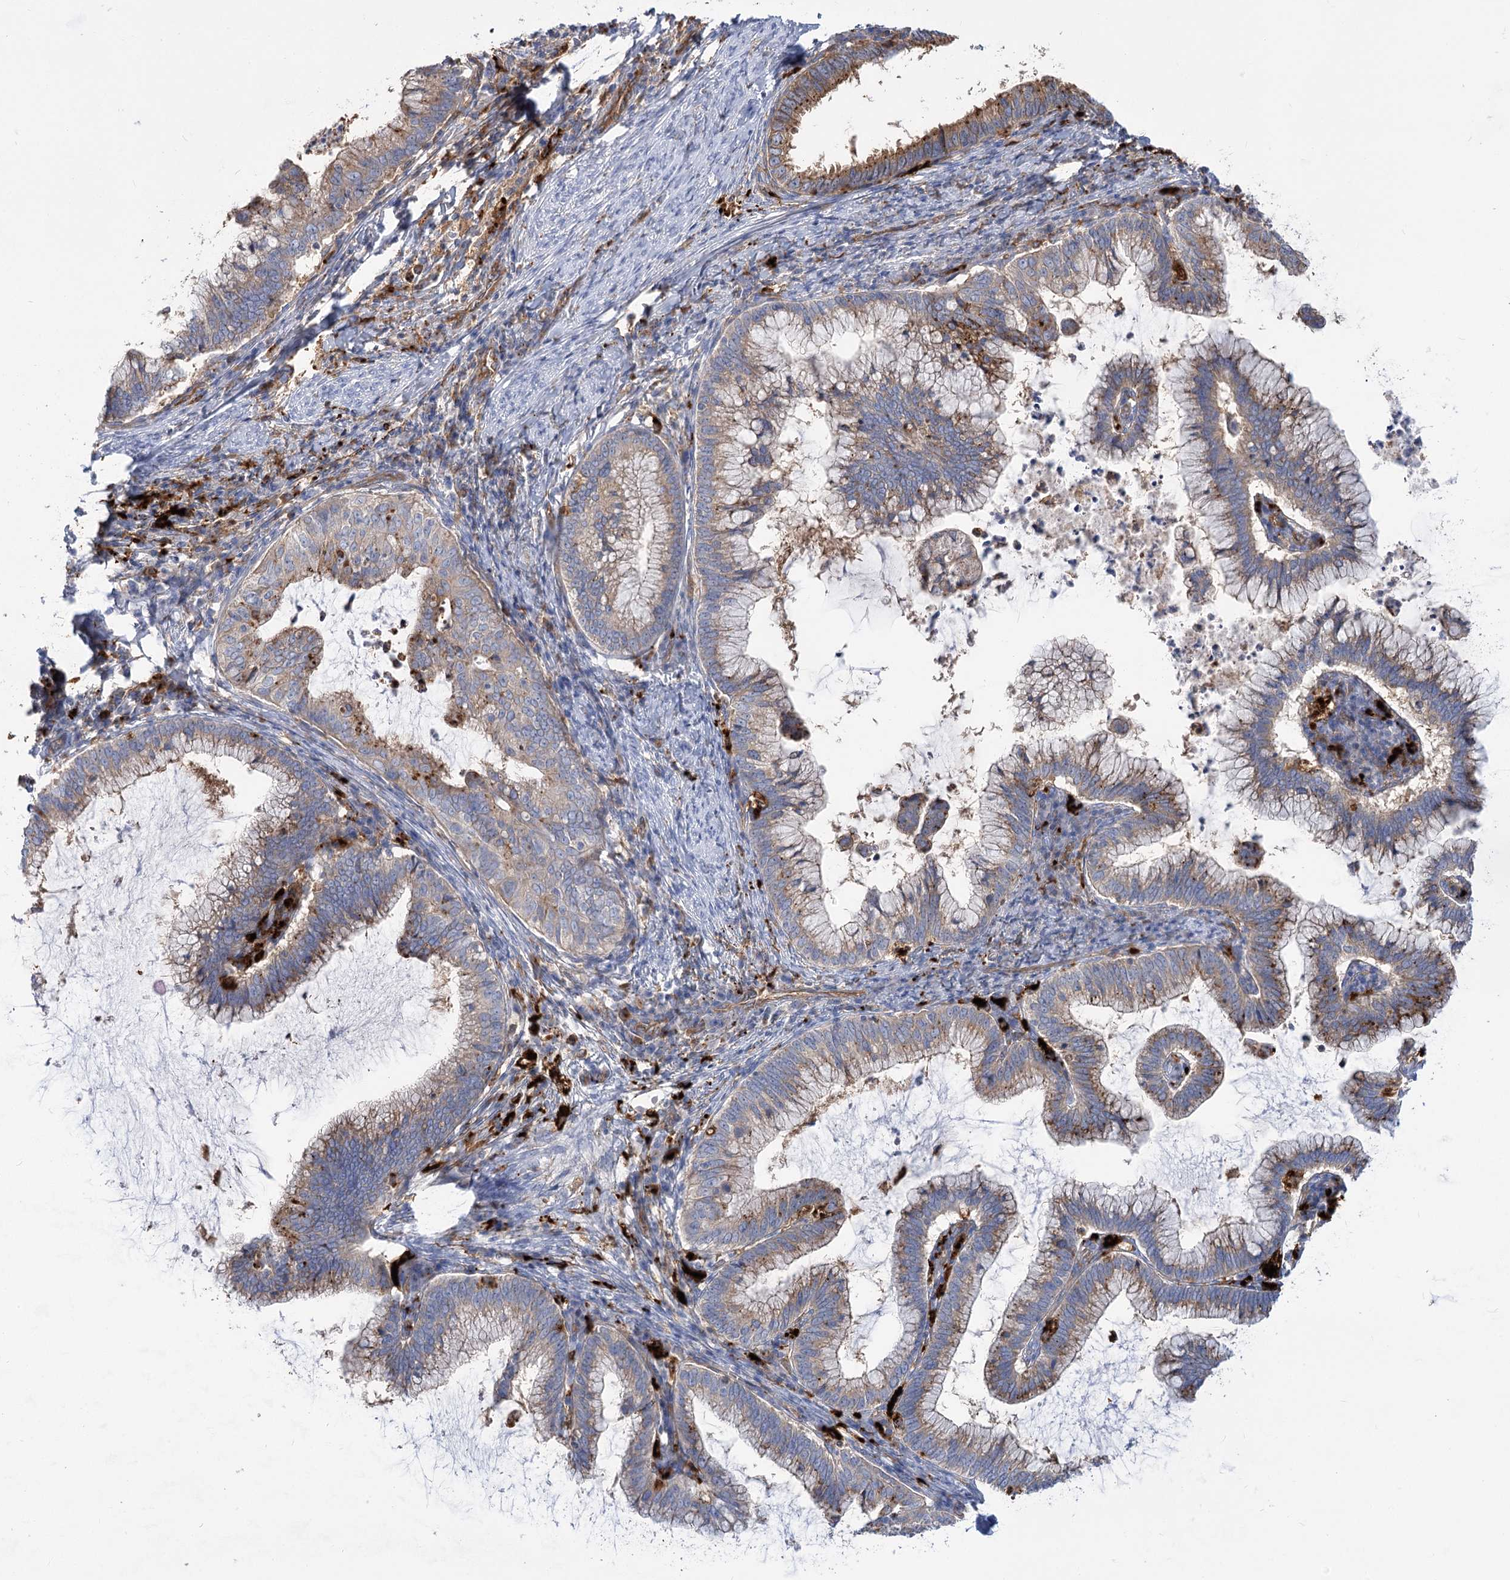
{"staining": {"intensity": "moderate", "quantity": "25%-75%", "location": "cytoplasmic/membranous"}, "tissue": "cervical cancer", "cell_type": "Tumor cells", "image_type": "cancer", "snomed": [{"axis": "morphology", "description": "Adenocarcinoma, NOS"}, {"axis": "topography", "description": "Cervix"}], "caption": "An image of human cervical cancer (adenocarcinoma) stained for a protein reveals moderate cytoplasmic/membranous brown staining in tumor cells.", "gene": "GUSB", "patient": {"sex": "female", "age": 36}}